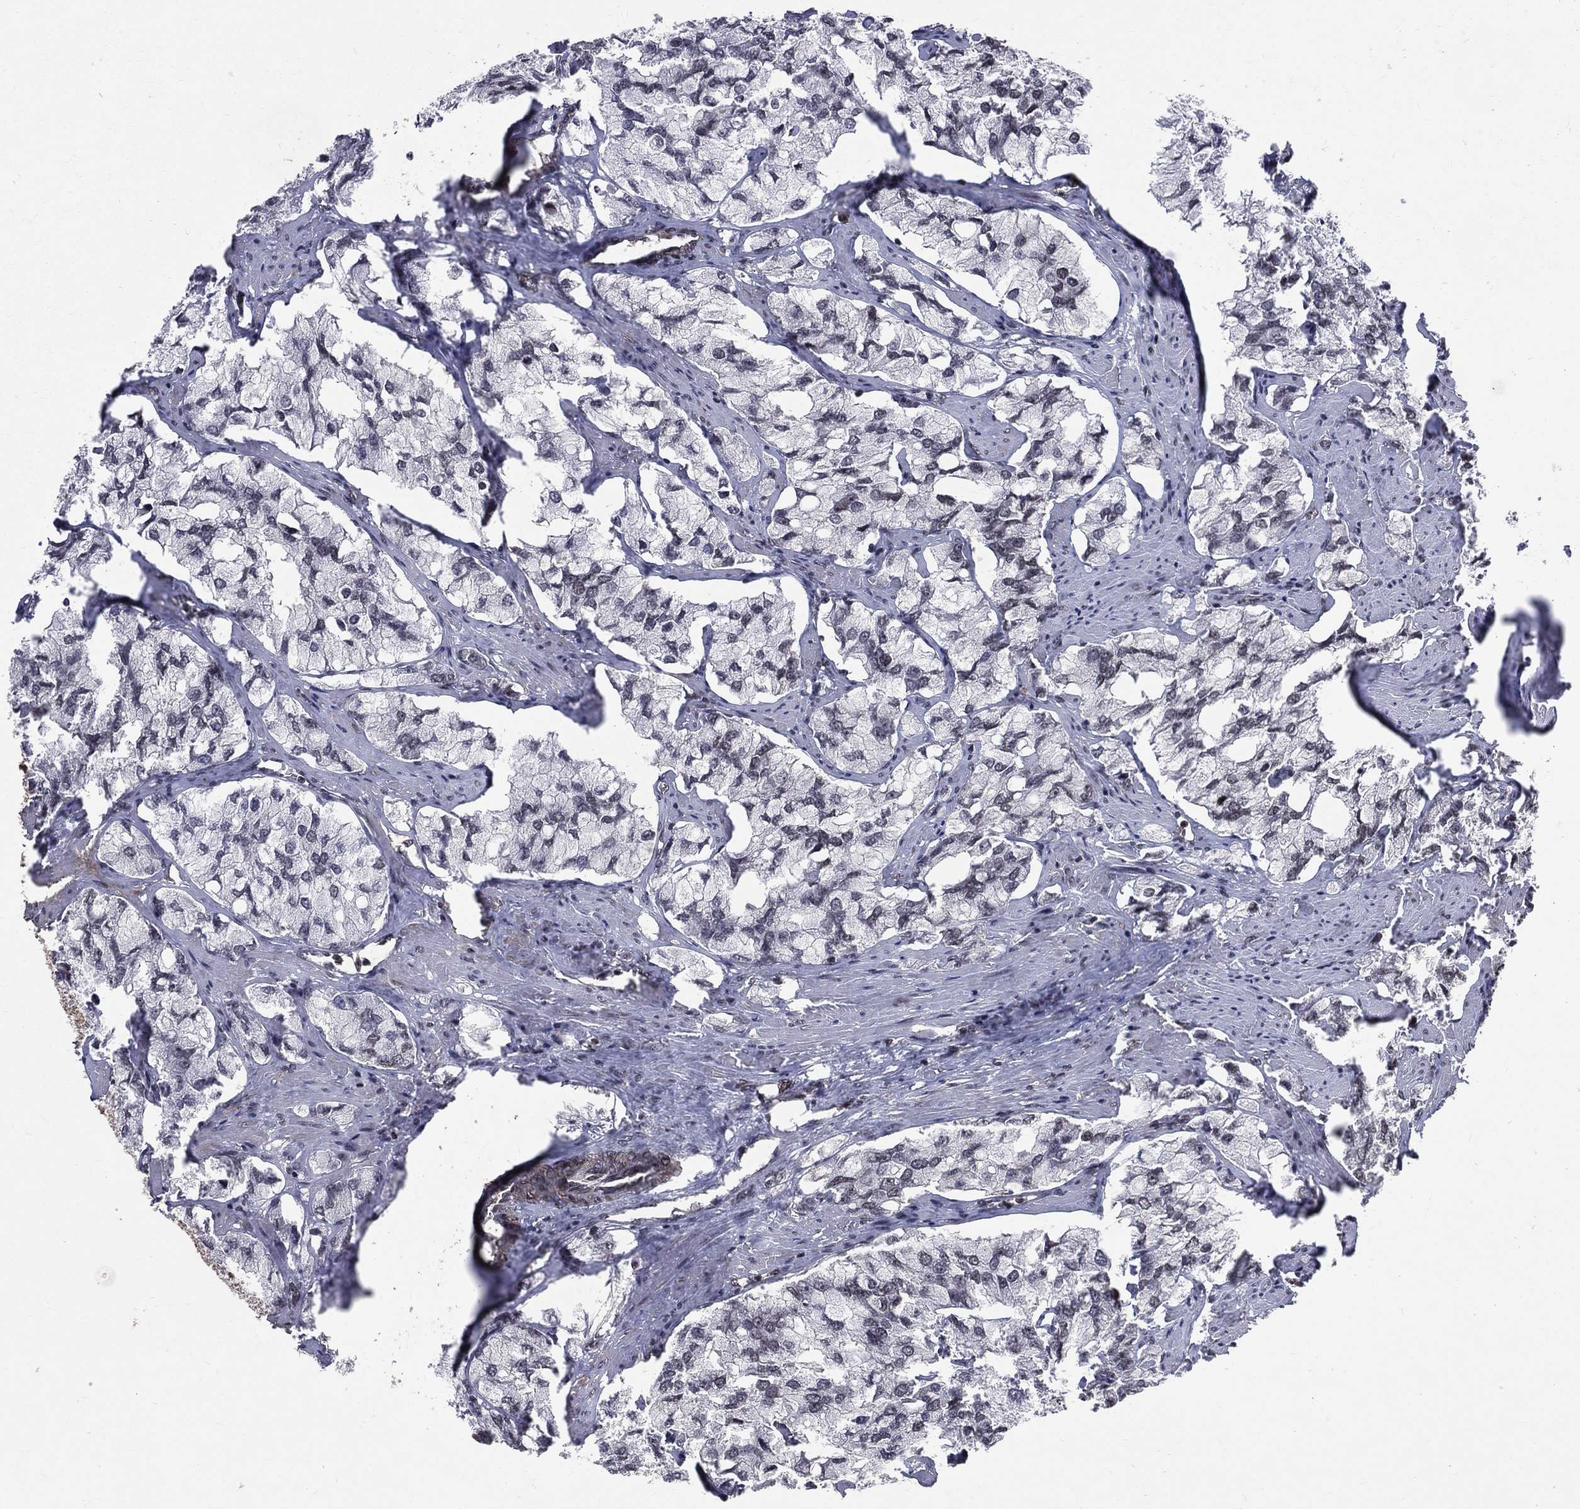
{"staining": {"intensity": "moderate", "quantity": ">75%", "location": "nuclear"}, "tissue": "prostate cancer", "cell_type": "Tumor cells", "image_type": "cancer", "snomed": [{"axis": "morphology", "description": "Adenocarcinoma, NOS"}, {"axis": "topography", "description": "Prostate and seminal vesicle, NOS"}, {"axis": "topography", "description": "Prostate"}], "caption": "Immunohistochemistry (DAB (3,3'-diaminobenzidine)) staining of prostate cancer (adenocarcinoma) exhibits moderate nuclear protein staining in approximately >75% of tumor cells.", "gene": "SMC3", "patient": {"sex": "male", "age": 64}}